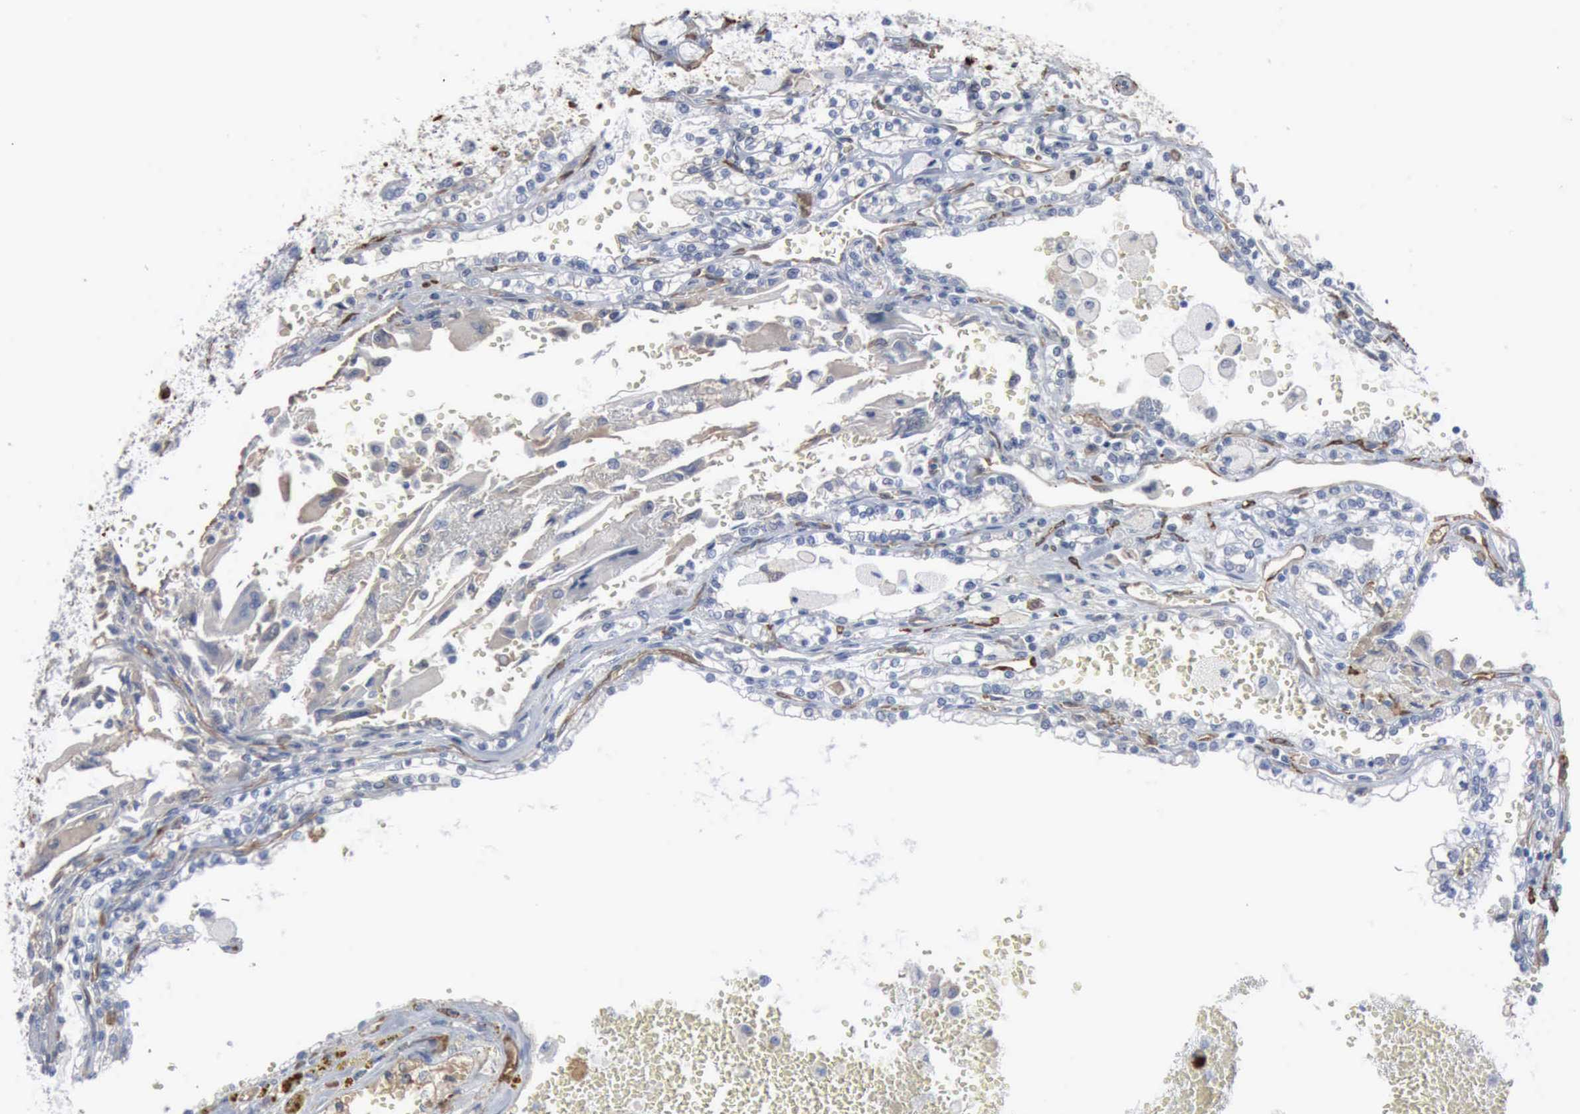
{"staining": {"intensity": "negative", "quantity": "none", "location": "none"}, "tissue": "renal cancer", "cell_type": "Tumor cells", "image_type": "cancer", "snomed": [{"axis": "morphology", "description": "Adenocarcinoma, NOS"}, {"axis": "topography", "description": "Kidney"}], "caption": "The histopathology image displays no significant positivity in tumor cells of renal cancer.", "gene": "FSCN1", "patient": {"sex": "female", "age": 56}}